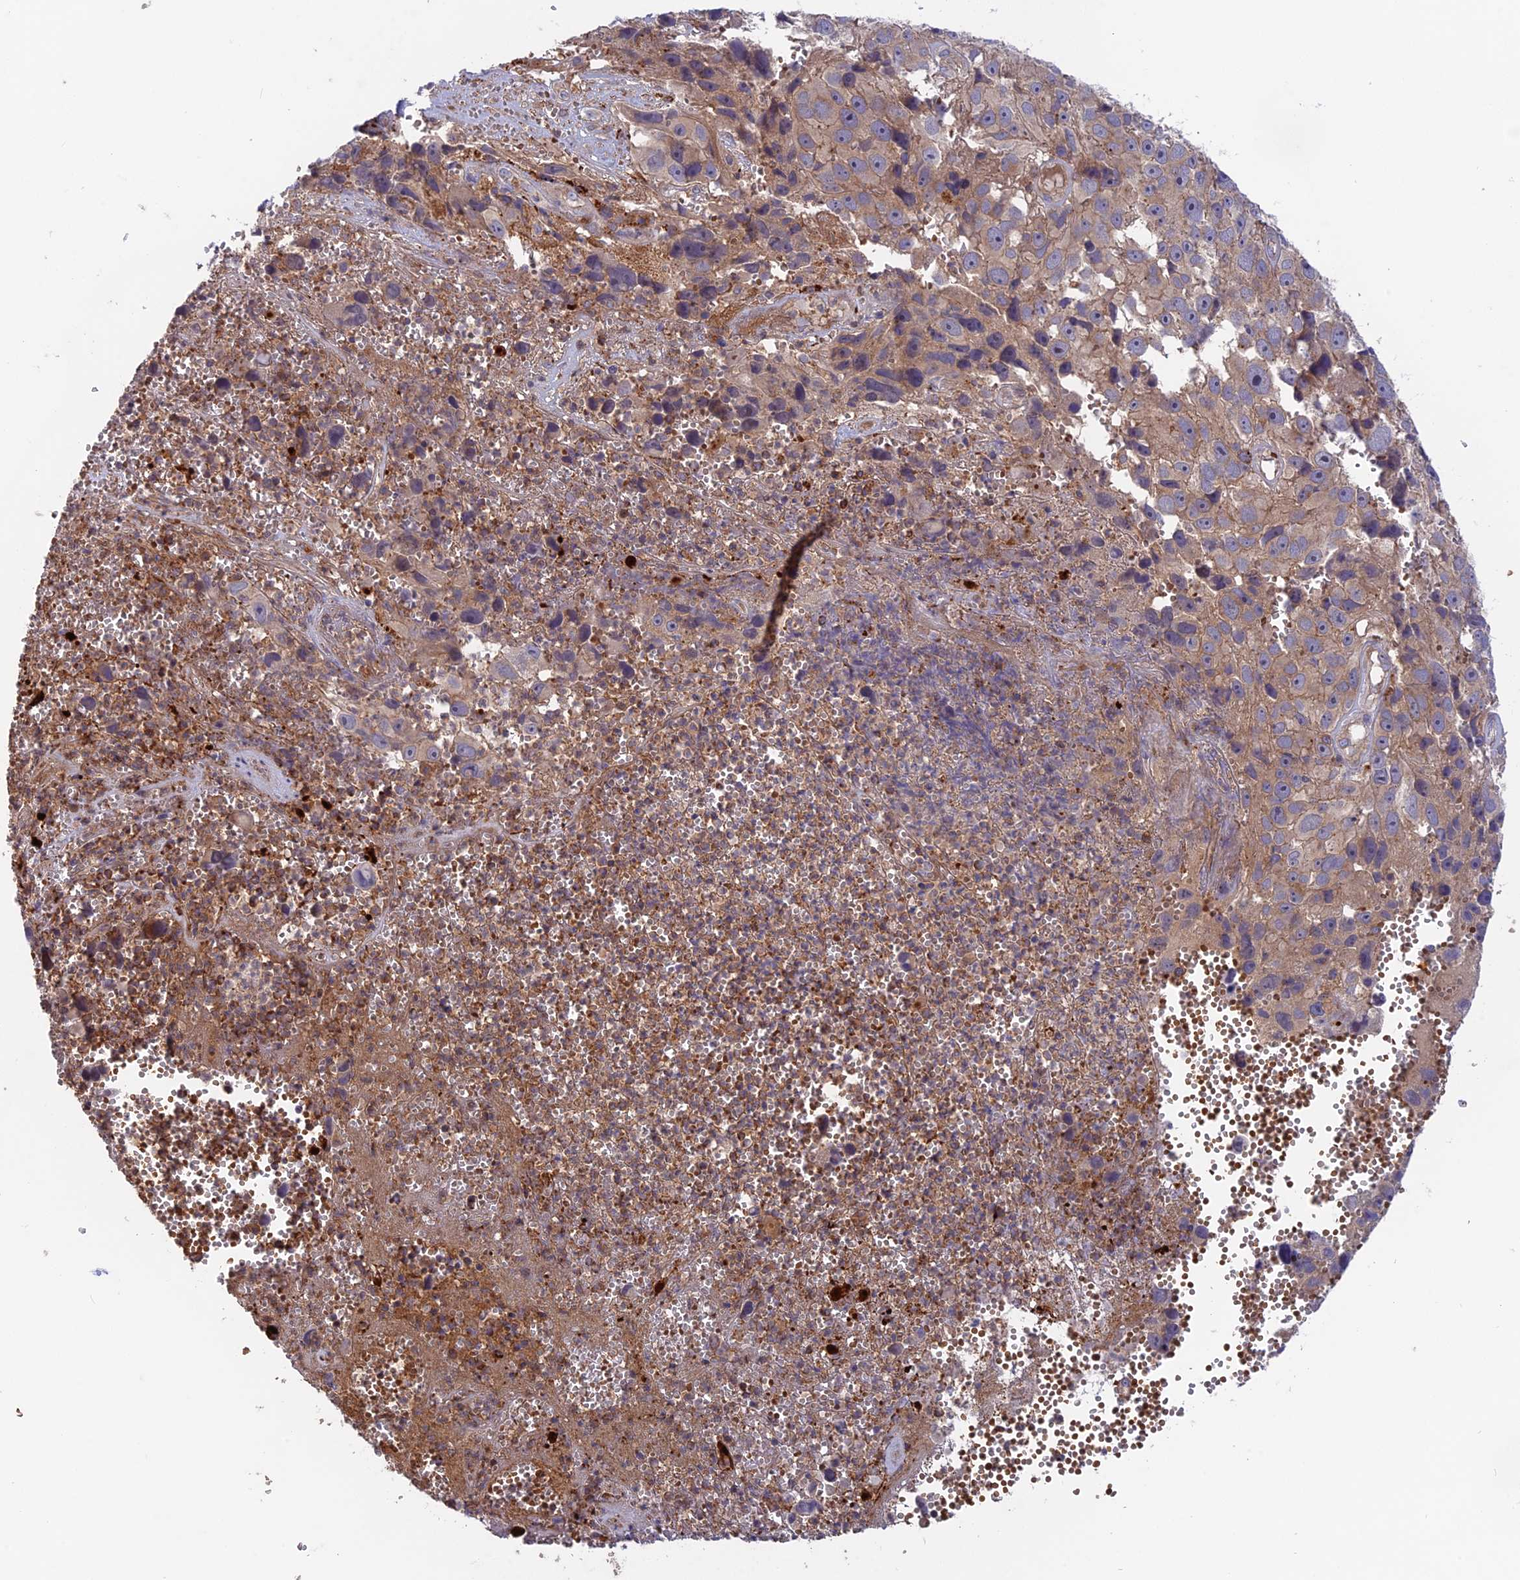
{"staining": {"intensity": "weak", "quantity": "<25%", "location": "cytoplasmic/membranous"}, "tissue": "melanoma", "cell_type": "Tumor cells", "image_type": "cancer", "snomed": [{"axis": "morphology", "description": "Malignant melanoma, NOS"}, {"axis": "topography", "description": "Skin"}], "caption": "Immunohistochemistry (IHC) micrograph of malignant melanoma stained for a protein (brown), which shows no positivity in tumor cells.", "gene": "CPNE7", "patient": {"sex": "male", "age": 84}}